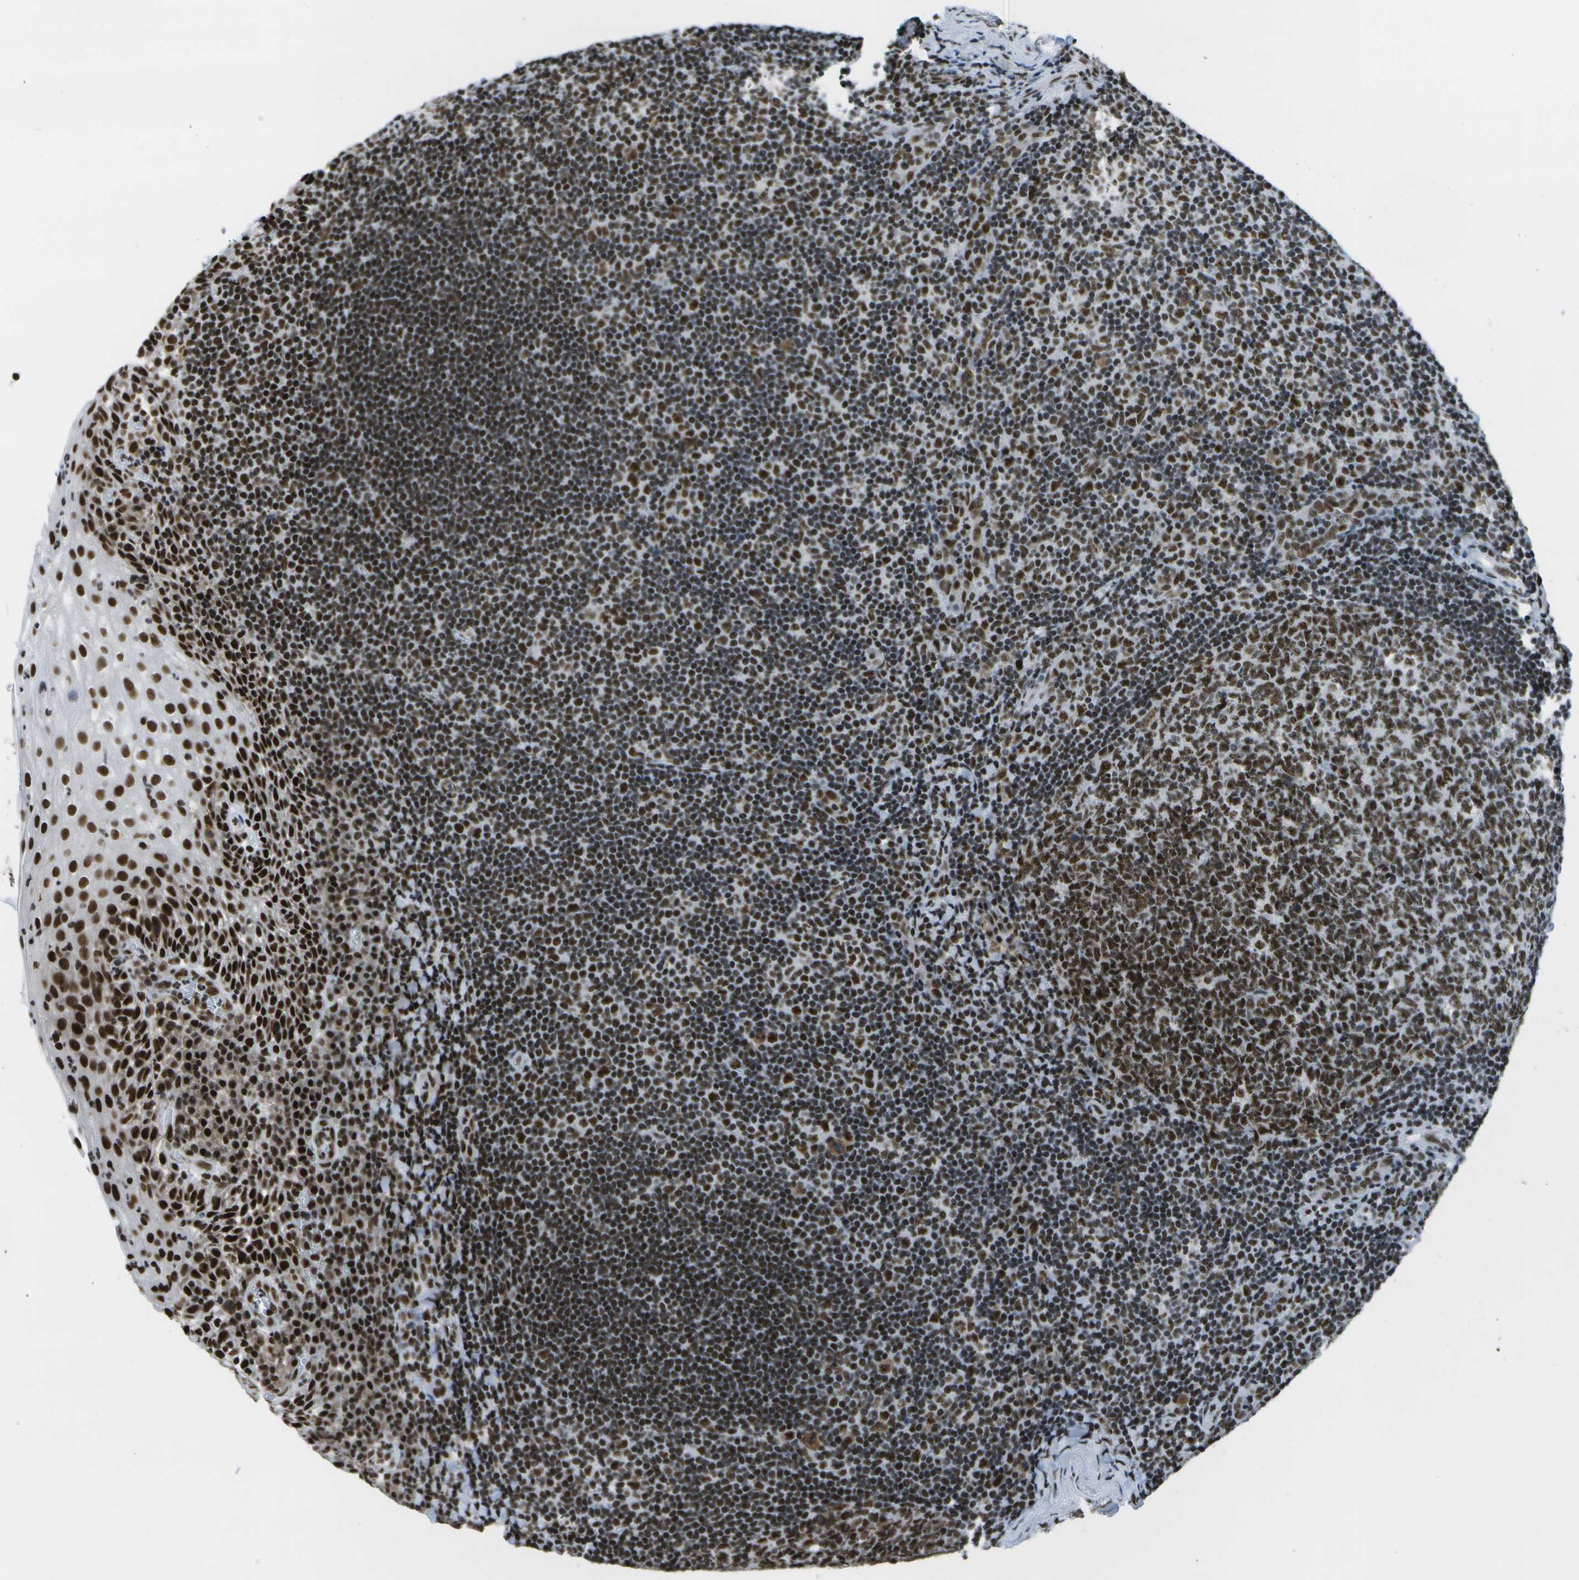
{"staining": {"intensity": "strong", "quantity": ">75%", "location": "nuclear"}, "tissue": "tonsil", "cell_type": "Germinal center cells", "image_type": "normal", "snomed": [{"axis": "morphology", "description": "Normal tissue, NOS"}, {"axis": "topography", "description": "Tonsil"}], "caption": "Tonsil was stained to show a protein in brown. There is high levels of strong nuclear staining in approximately >75% of germinal center cells. Nuclei are stained in blue.", "gene": "NSRP1", "patient": {"sex": "male", "age": 37}}